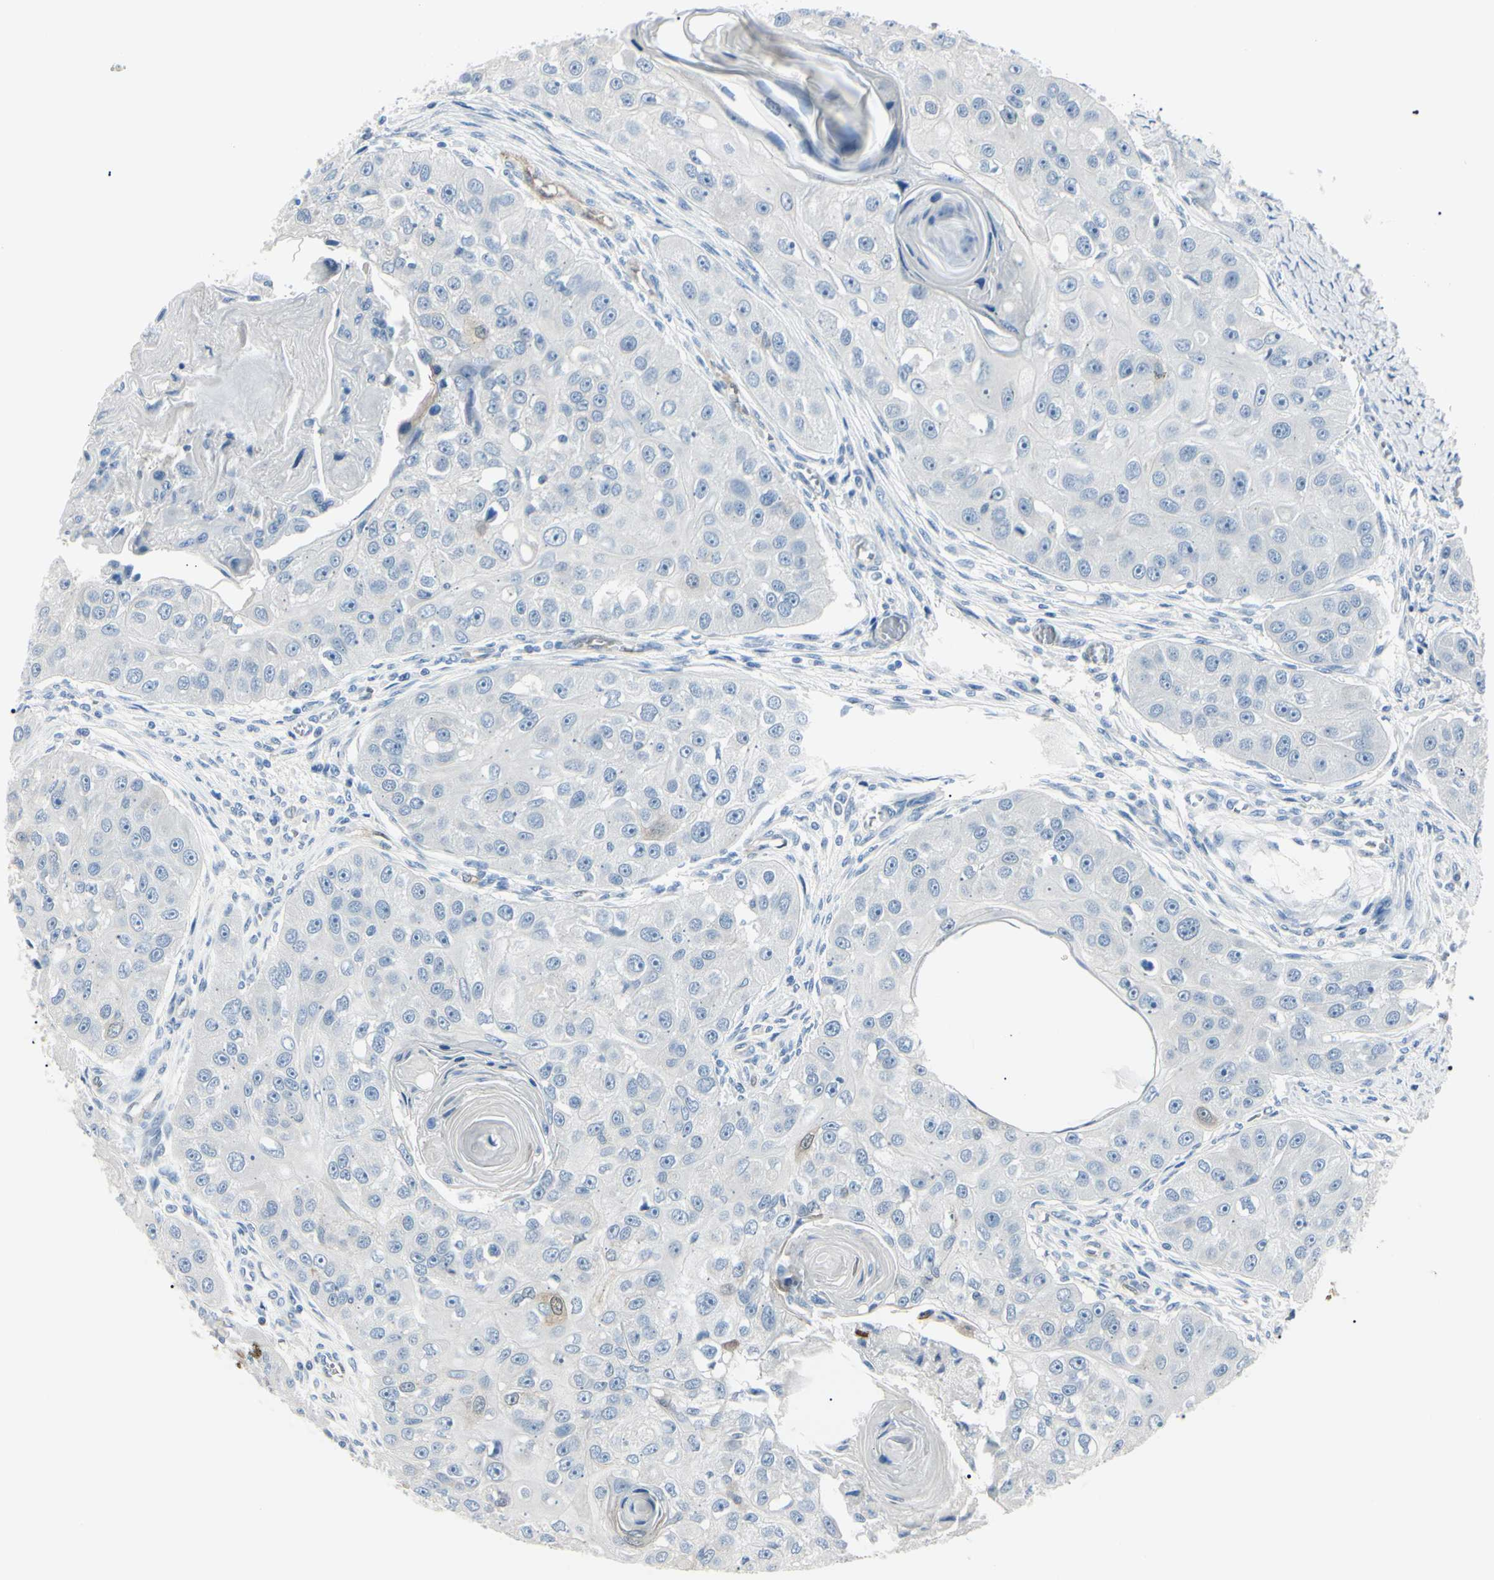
{"staining": {"intensity": "negative", "quantity": "none", "location": "none"}, "tissue": "head and neck cancer", "cell_type": "Tumor cells", "image_type": "cancer", "snomed": [{"axis": "morphology", "description": "Normal tissue, NOS"}, {"axis": "morphology", "description": "Squamous cell carcinoma, NOS"}, {"axis": "topography", "description": "Skeletal muscle"}, {"axis": "topography", "description": "Head-Neck"}], "caption": "A high-resolution micrograph shows immunohistochemistry (IHC) staining of squamous cell carcinoma (head and neck), which exhibits no significant positivity in tumor cells.", "gene": "CA2", "patient": {"sex": "male", "age": 51}}